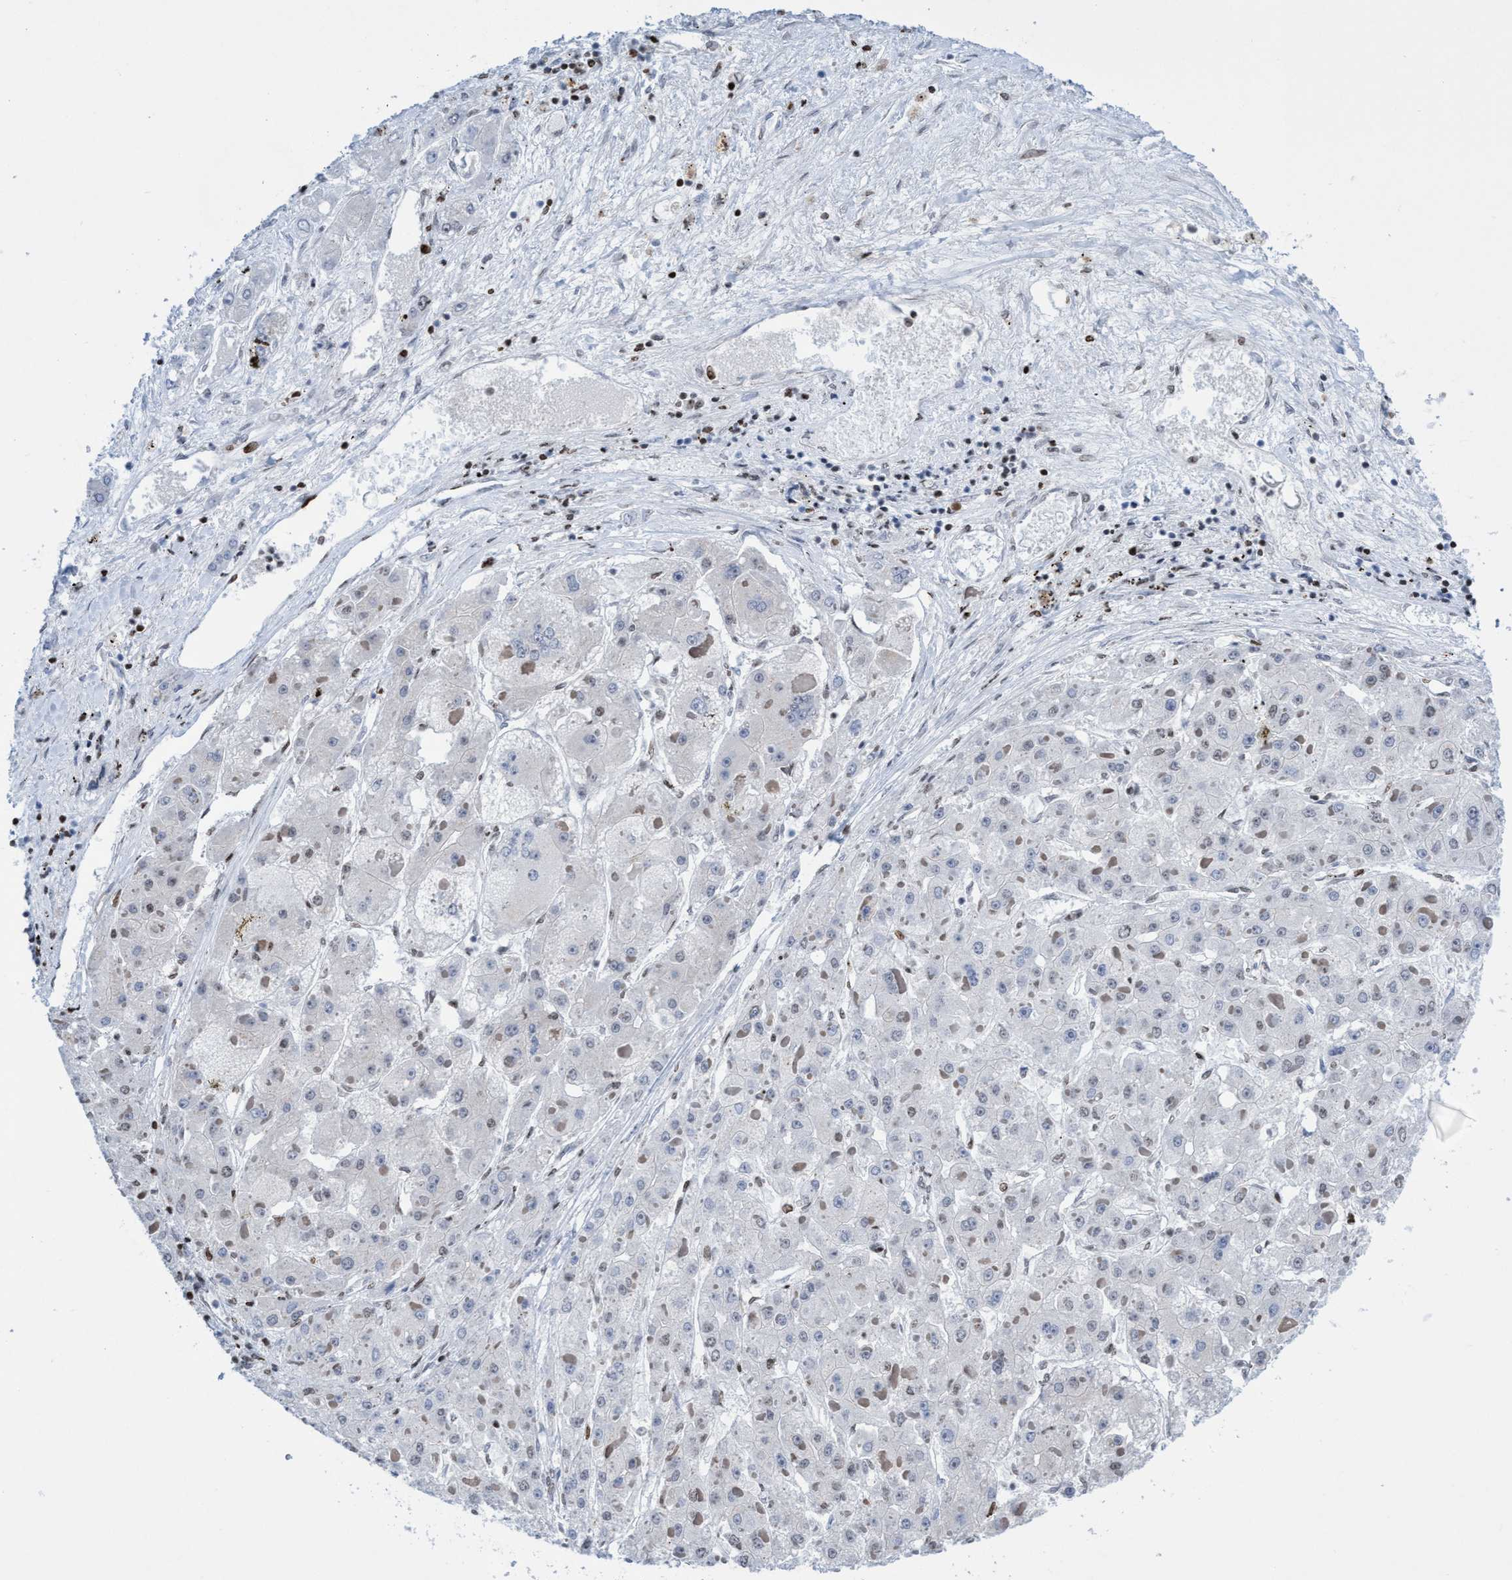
{"staining": {"intensity": "negative", "quantity": "none", "location": "none"}, "tissue": "liver cancer", "cell_type": "Tumor cells", "image_type": "cancer", "snomed": [{"axis": "morphology", "description": "Carcinoma, Hepatocellular, NOS"}, {"axis": "topography", "description": "Liver"}], "caption": "Tumor cells show no significant protein positivity in liver hepatocellular carcinoma.", "gene": "CBX2", "patient": {"sex": "female", "age": 73}}